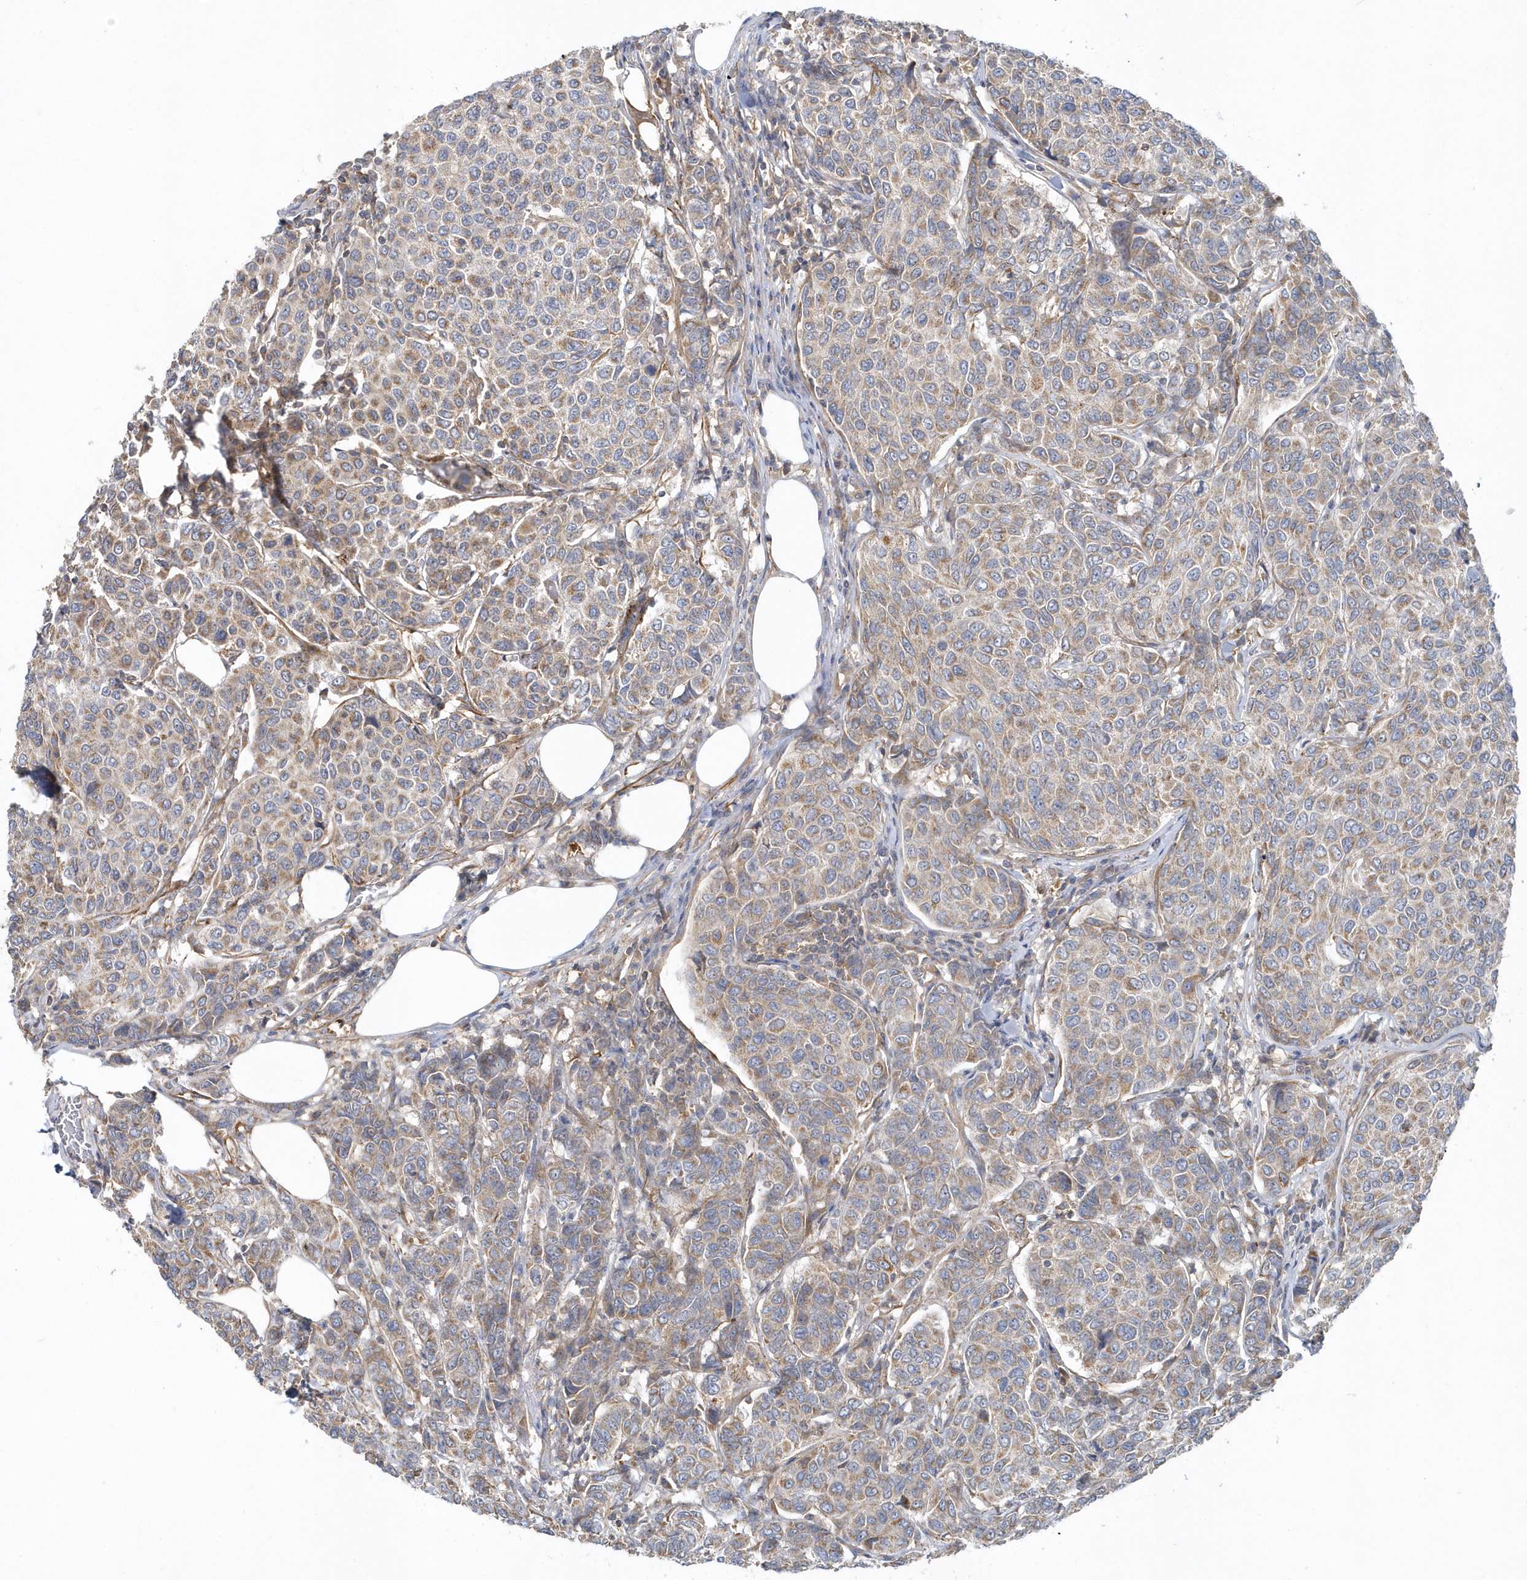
{"staining": {"intensity": "moderate", "quantity": ">75%", "location": "cytoplasmic/membranous"}, "tissue": "breast cancer", "cell_type": "Tumor cells", "image_type": "cancer", "snomed": [{"axis": "morphology", "description": "Duct carcinoma"}, {"axis": "topography", "description": "Breast"}], "caption": "The immunohistochemical stain shows moderate cytoplasmic/membranous staining in tumor cells of breast cancer tissue.", "gene": "LEXM", "patient": {"sex": "female", "age": 55}}